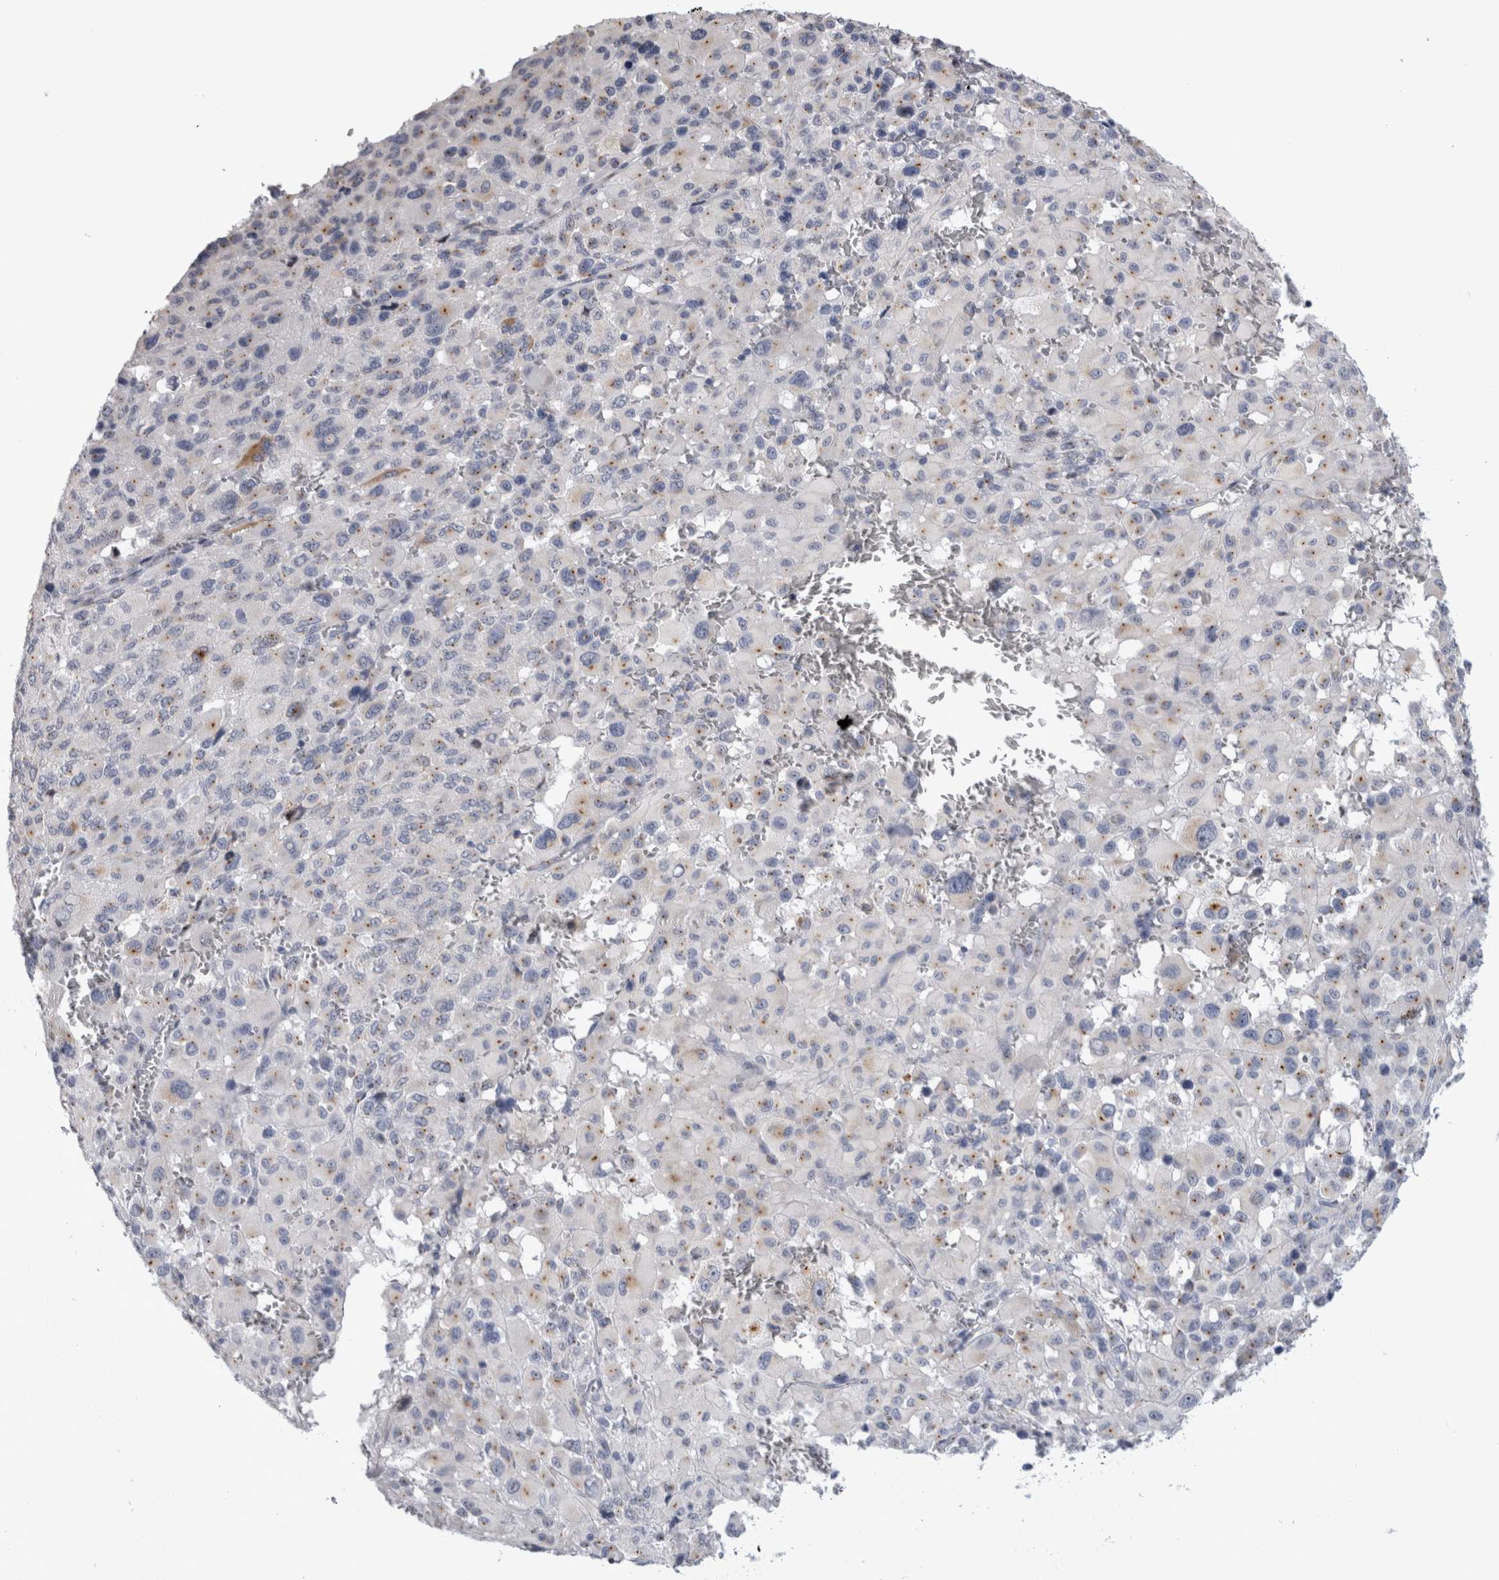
{"staining": {"intensity": "weak", "quantity": "25%-75%", "location": "cytoplasmic/membranous"}, "tissue": "melanoma", "cell_type": "Tumor cells", "image_type": "cancer", "snomed": [{"axis": "morphology", "description": "Malignant melanoma, Metastatic site"}, {"axis": "topography", "description": "Skin"}], "caption": "Human melanoma stained with a brown dye reveals weak cytoplasmic/membranous positive staining in about 25%-75% of tumor cells.", "gene": "AKAP9", "patient": {"sex": "female", "age": 74}}